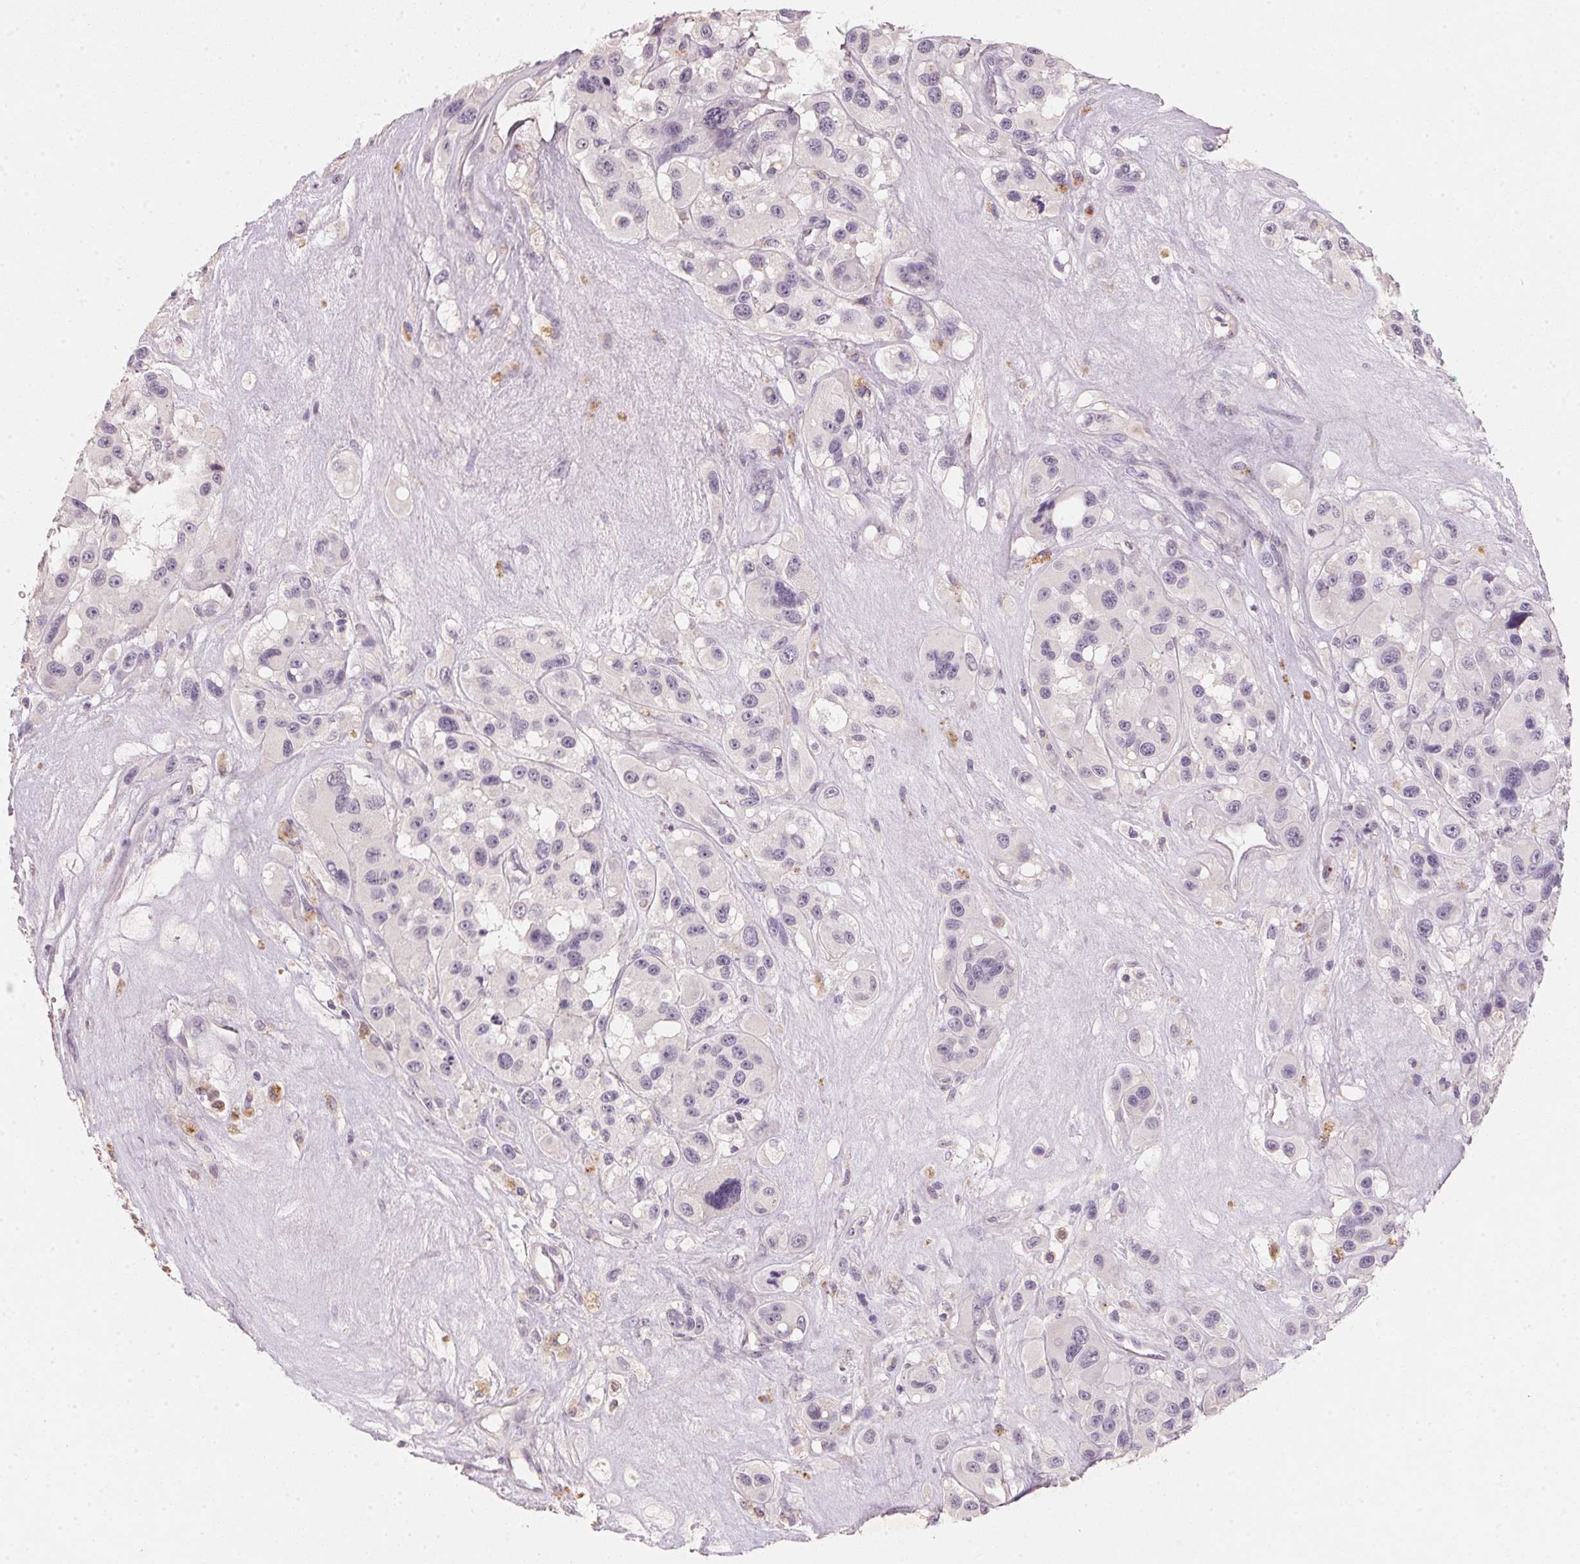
{"staining": {"intensity": "negative", "quantity": "none", "location": "none"}, "tissue": "melanoma", "cell_type": "Tumor cells", "image_type": "cancer", "snomed": [{"axis": "morphology", "description": "Malignant melanoma, Metastatic site"}, {"axis": "topography", "description": "Lymph node"}], "caption": "Protein analysis of malignant melanoma (metastatic site) shows no significant expression in tumor cells. (Immunohistochemistry, brightfield microscopy, high magnification).", "gene": "CXCL5", "patient": {"sex": "female", "age": 65}}